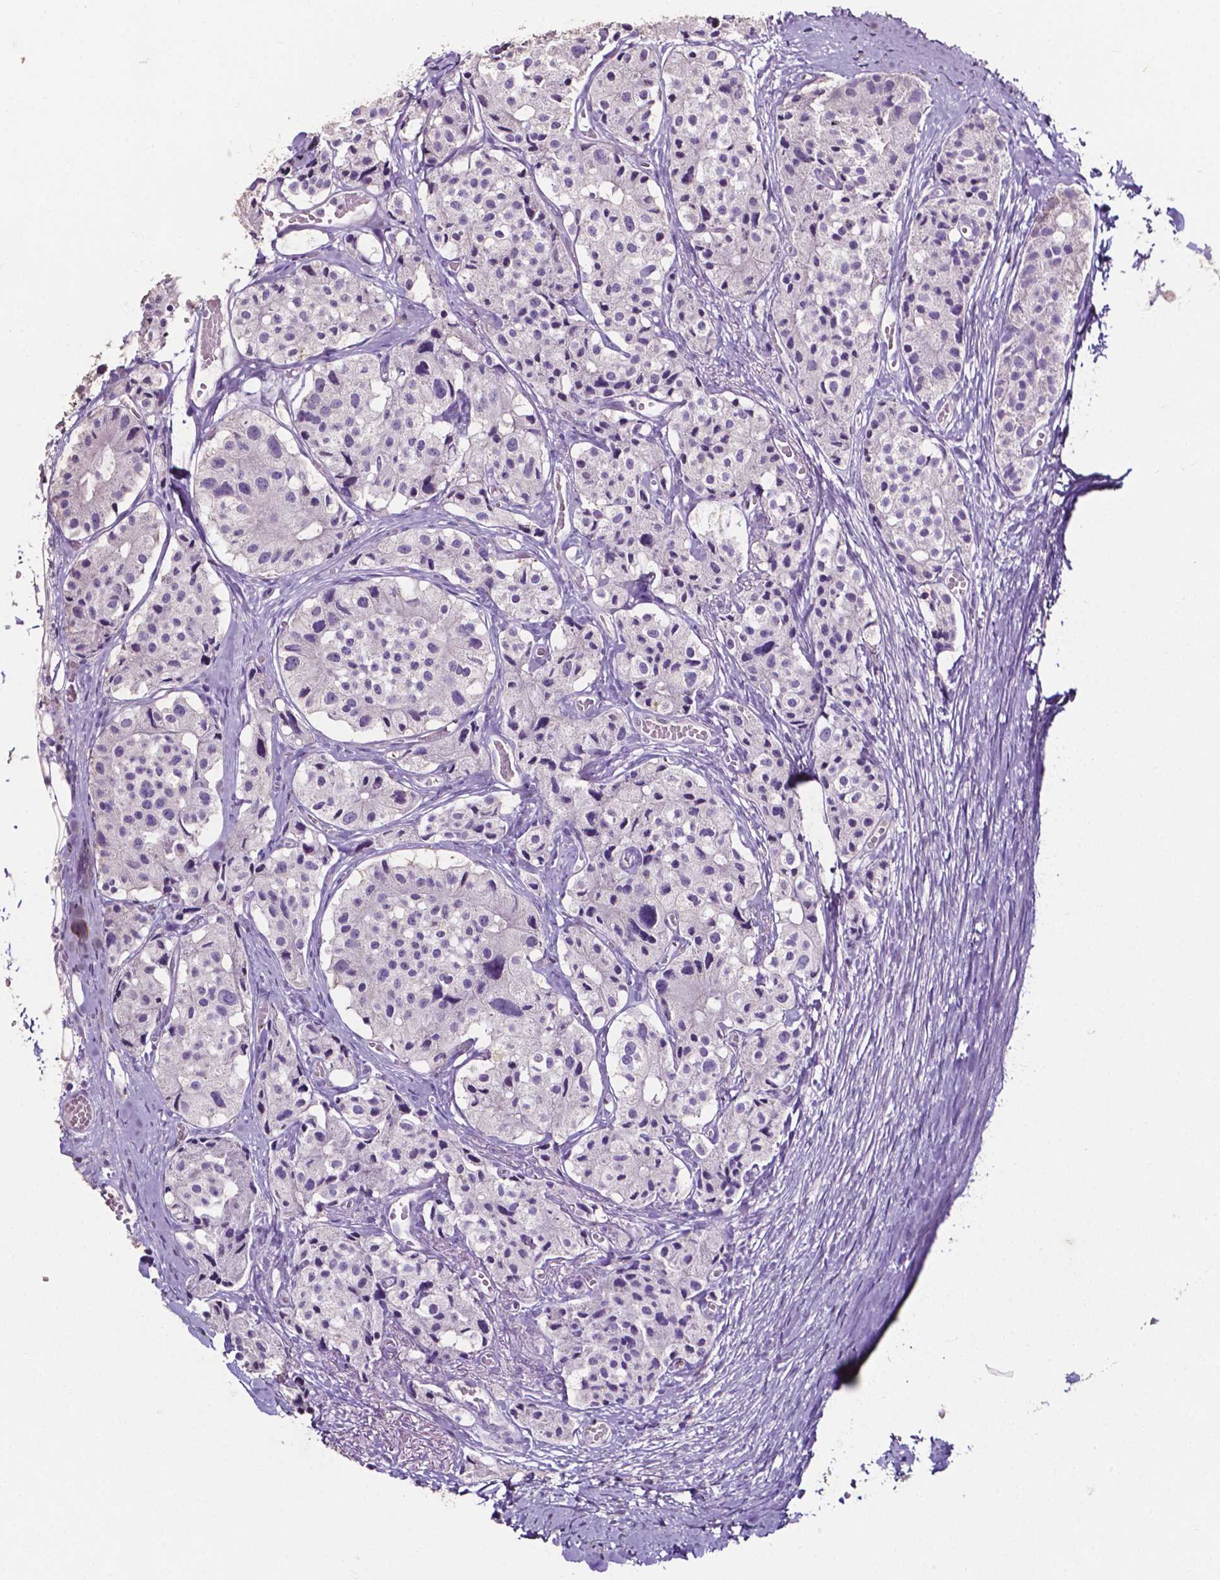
{"staining": {"intensity": "negative", "quantity": "none", "location": "none"}, "tissue": "carcinoid", "cell_type": "Tumor cells", "image_type": "cancer", "snomed": [{"axis": "morphology", "description": "Carcinoid, malignant, NOS"}, {"axis": "topography", "description": "Small intestine"}], "caption": "This photomicrograph is of carcinoid stained with IHC to label a protein in brown with the nuclei are counter-stained blue. There is no staining in tumor cells.", "gene": "PSAT1", "patient": {"sex": "female", "age": 65}}